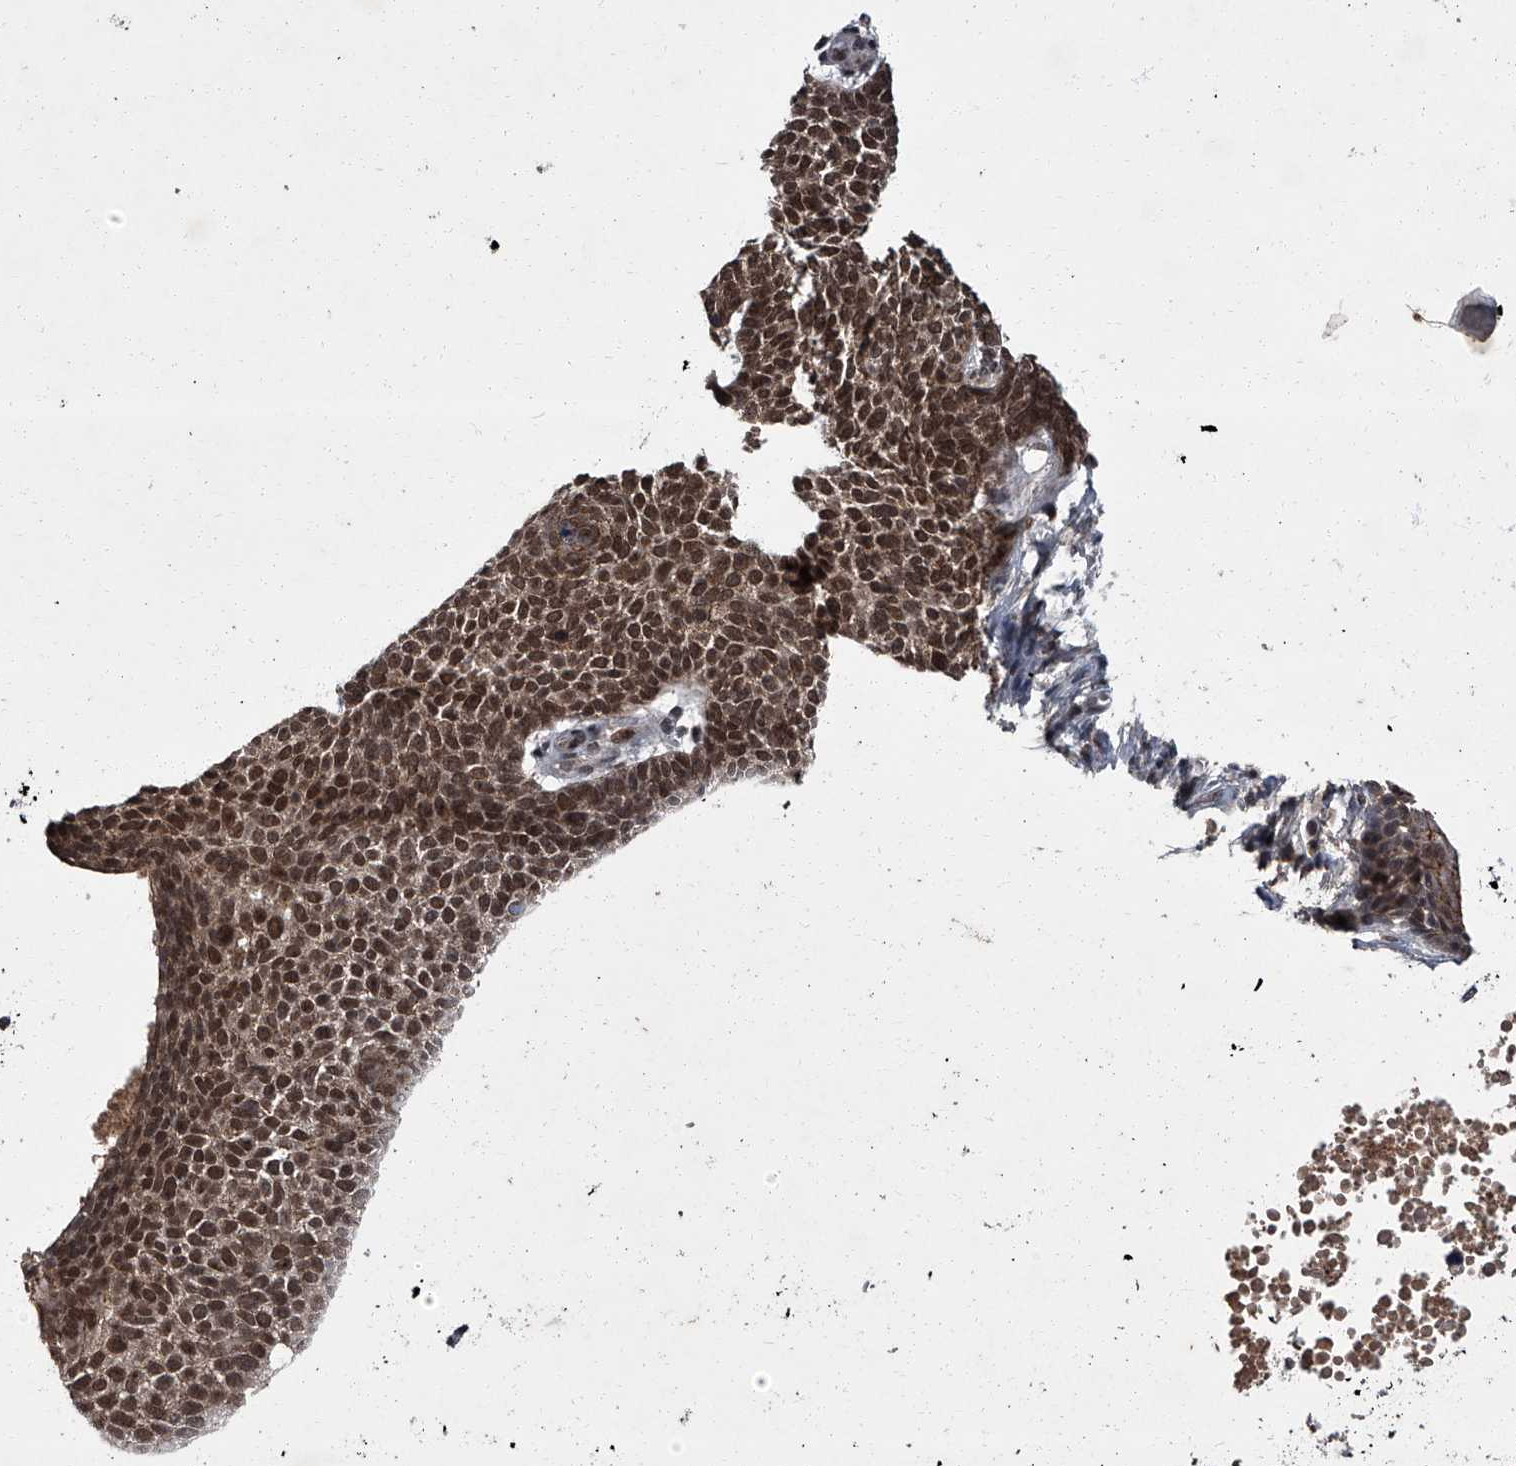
{"staining": {"intensity": "strong", "quantity": ">75%", "location": "nuclear"}, "tissue": "skin cancer", "cell_type": "Tumor cells", "image_type": "cancer", "snomed": [{"axis": "morphology", "description": "Basal cell carcinoma"}, {"axis": "topography", "description": "Skin"}], "caption": "The immunohistochemical stain highlights strong nuclear positivity in tumor cells of skin cancer (basal cell carcinoma) tissue. The protein of interest is shown in brown color, while the nuclei are stained blue.", "gene": "ZNF518B", "patient": {"sex": "female", "age": 81}}